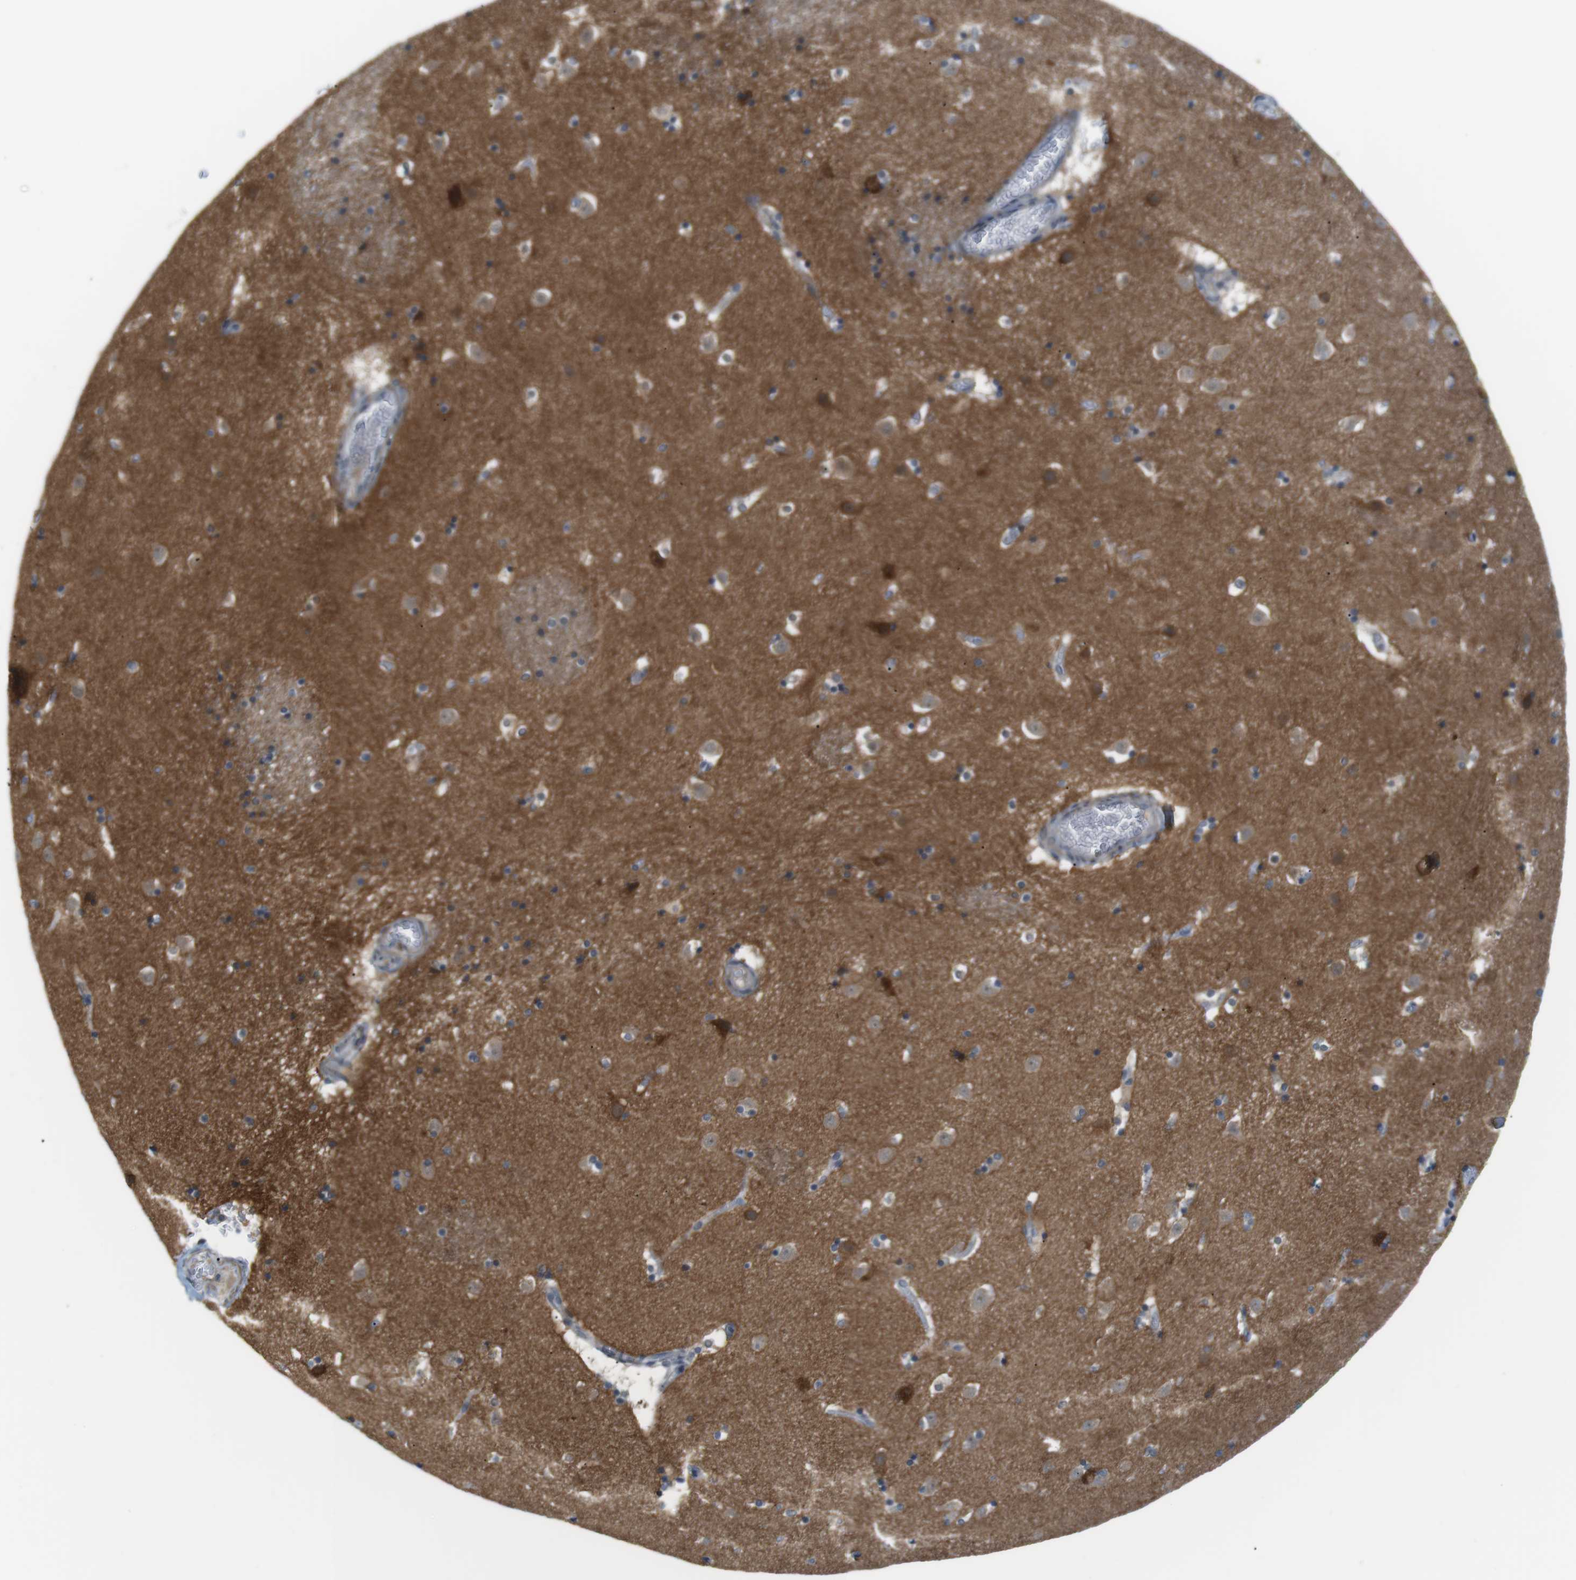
{"staining": {"intensity": "negative", "quantity": "none", "location": "none"}, "tissue": "caudate", "cell_type": "Glial cells", "image_type": "normal", "snomed": [{"axis": "morphology", "description": "Normal tissue, NOS"}, {"axis": "topography", "description": "Lateral ventricle wall"}], "caption": "A micrograph of human caudate is negative for staining in glial cells.", "gene": "RTN3", "patient": {"sex": "male", "age": 45}}